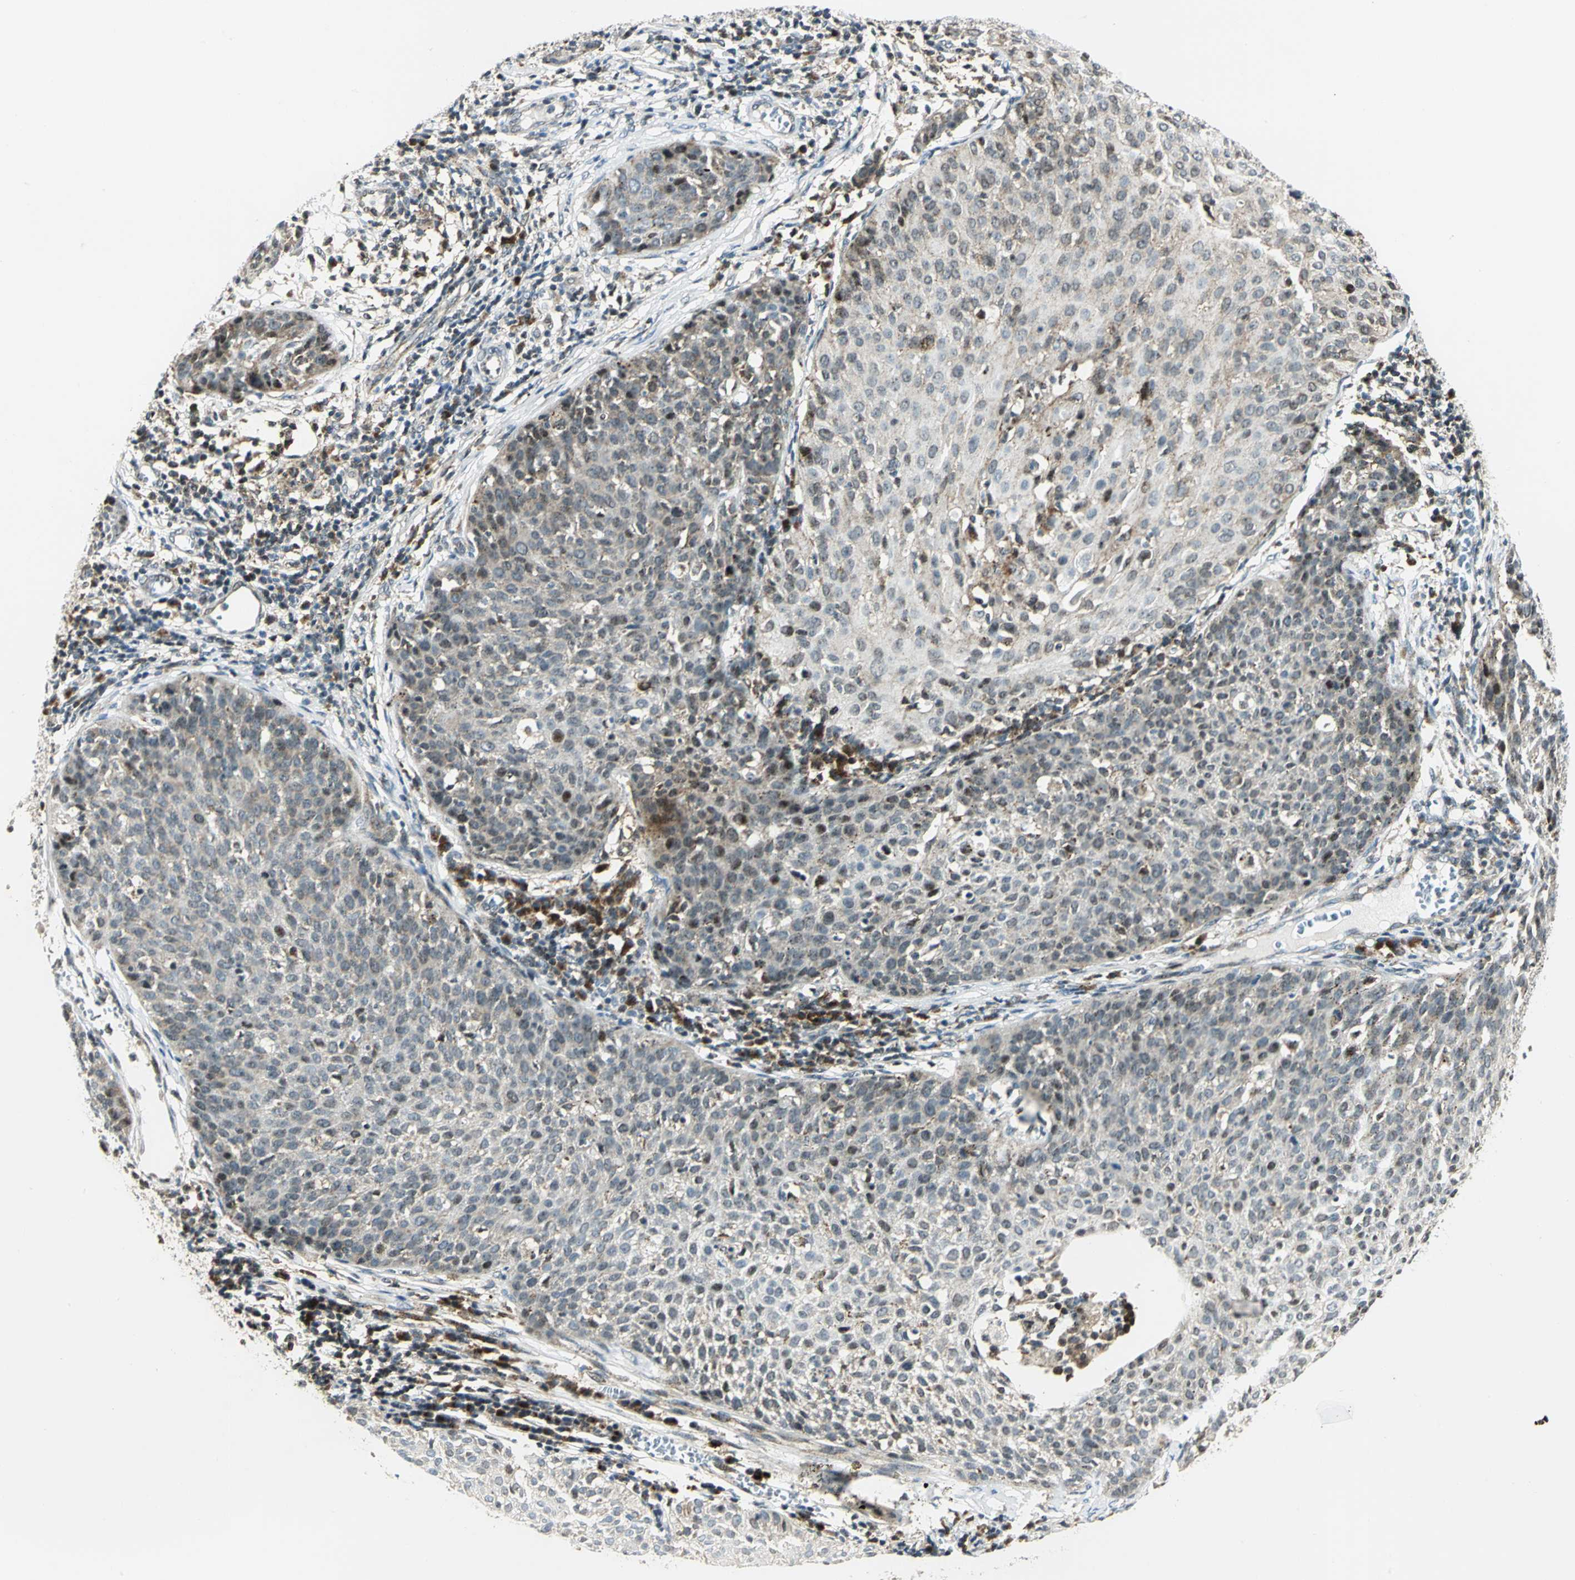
{"staining": {"intensity": "weak", "quantity": "25%-75%", "location": "cytoplasmic/membranous"}, "tissue": "cervical cancer", "cell_type": "Tumor cells", "image_type": "cancer", "snomed": [{"axis": "morphology", "description": "Squamous cell carcinoma, NOS"}, {"axis": "topography", "description": "Cervix"}], "caption": "A brown stain highlights weak cytoplasmic/membranous expression of a protein in human cervical cancer tumor cells.", "gene": "ATP6V1A", "patient": {"sex": "female", "age": 38}}